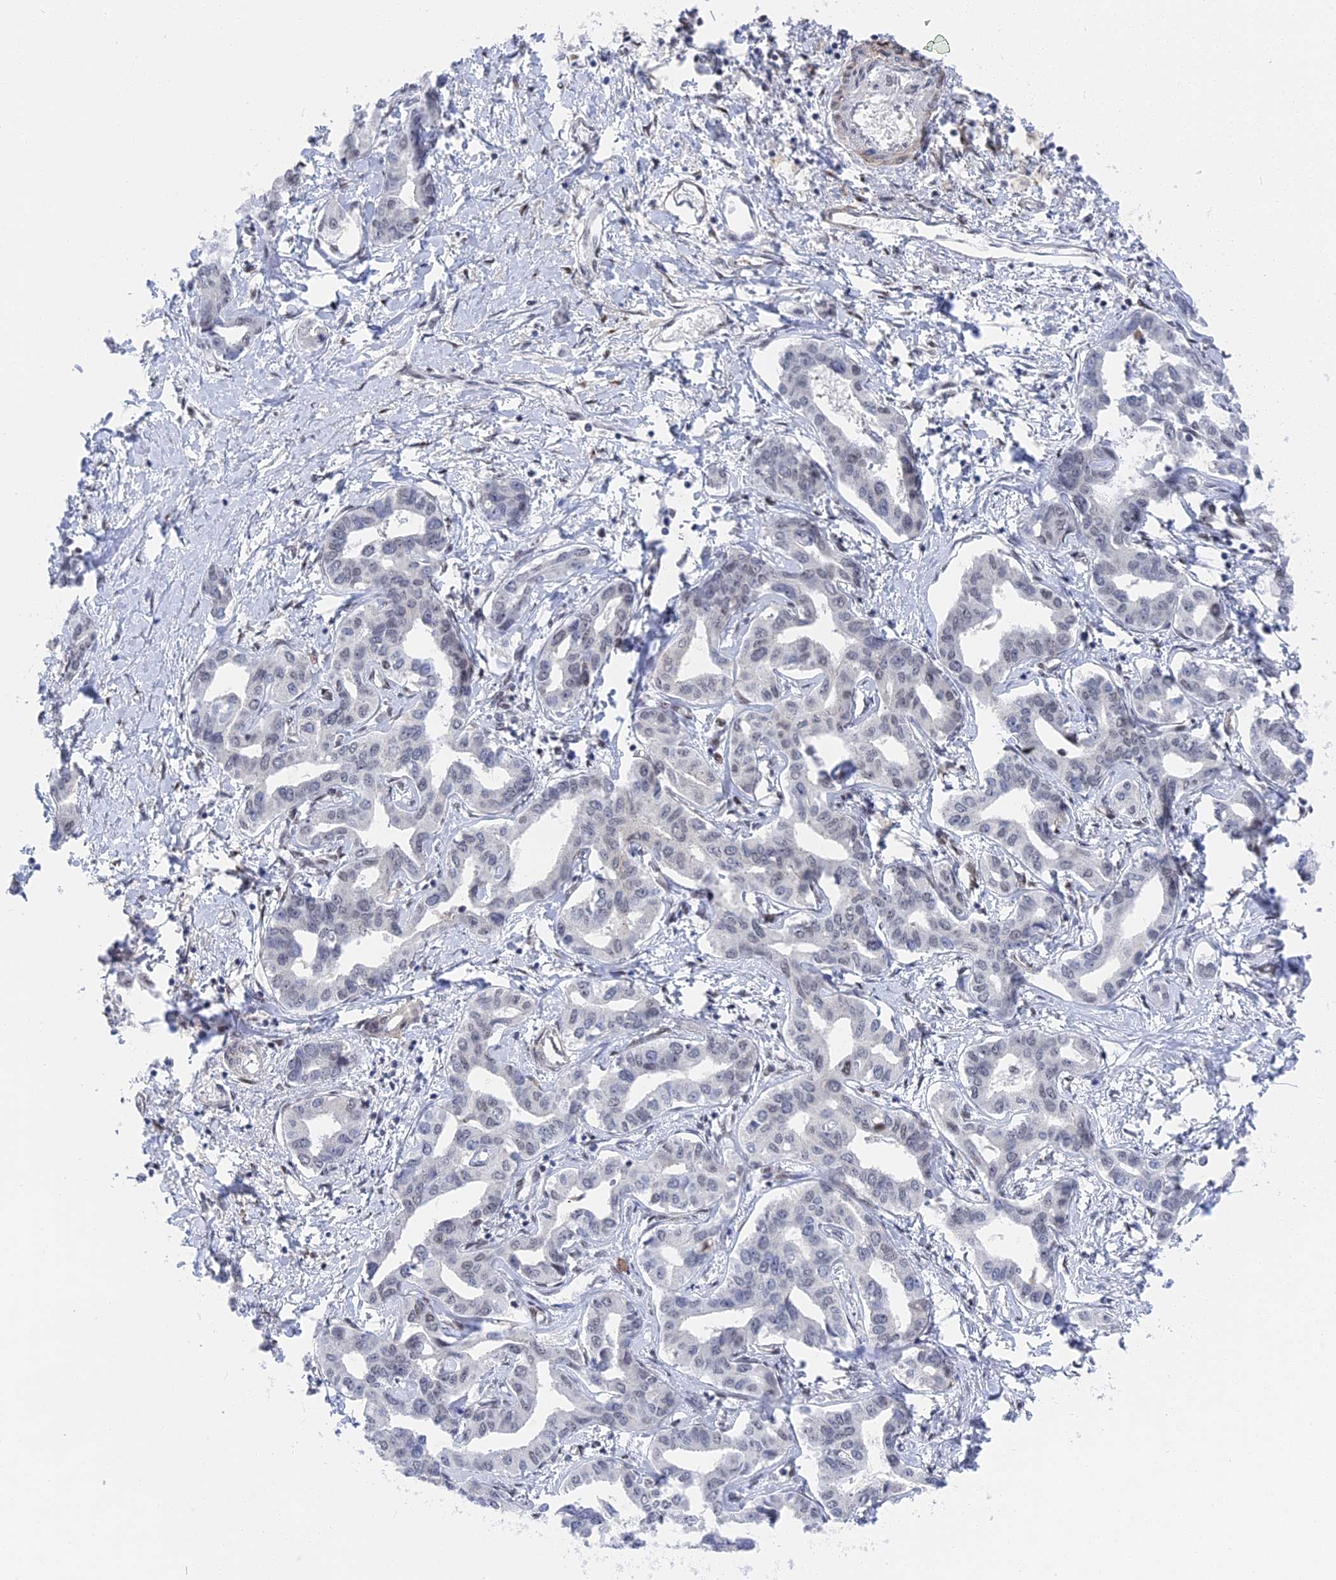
{"staining": {"intensity": "negative", "quantity": "none", "location": "none"}, "tissue": "liver cancer", "cell_type": "Tumor cells", "image_type": "cancer", "snomed": [{"axis": "morphology", "description": "Cholangiocarcinoma"}, {"axis": "topography", "description": "Liver"}], "caption": "A photomicrograph of human cholangiocarcinoma (liver) is negative for staining in tumor cells. The staining was performed using DAB to visualize the protein expression in brown, while the nuclei were stained in blue with hematoxylin (Magnification: 20x).", "gene": "CCDC85A", "patient": {"sex": "male", "age": 59}}